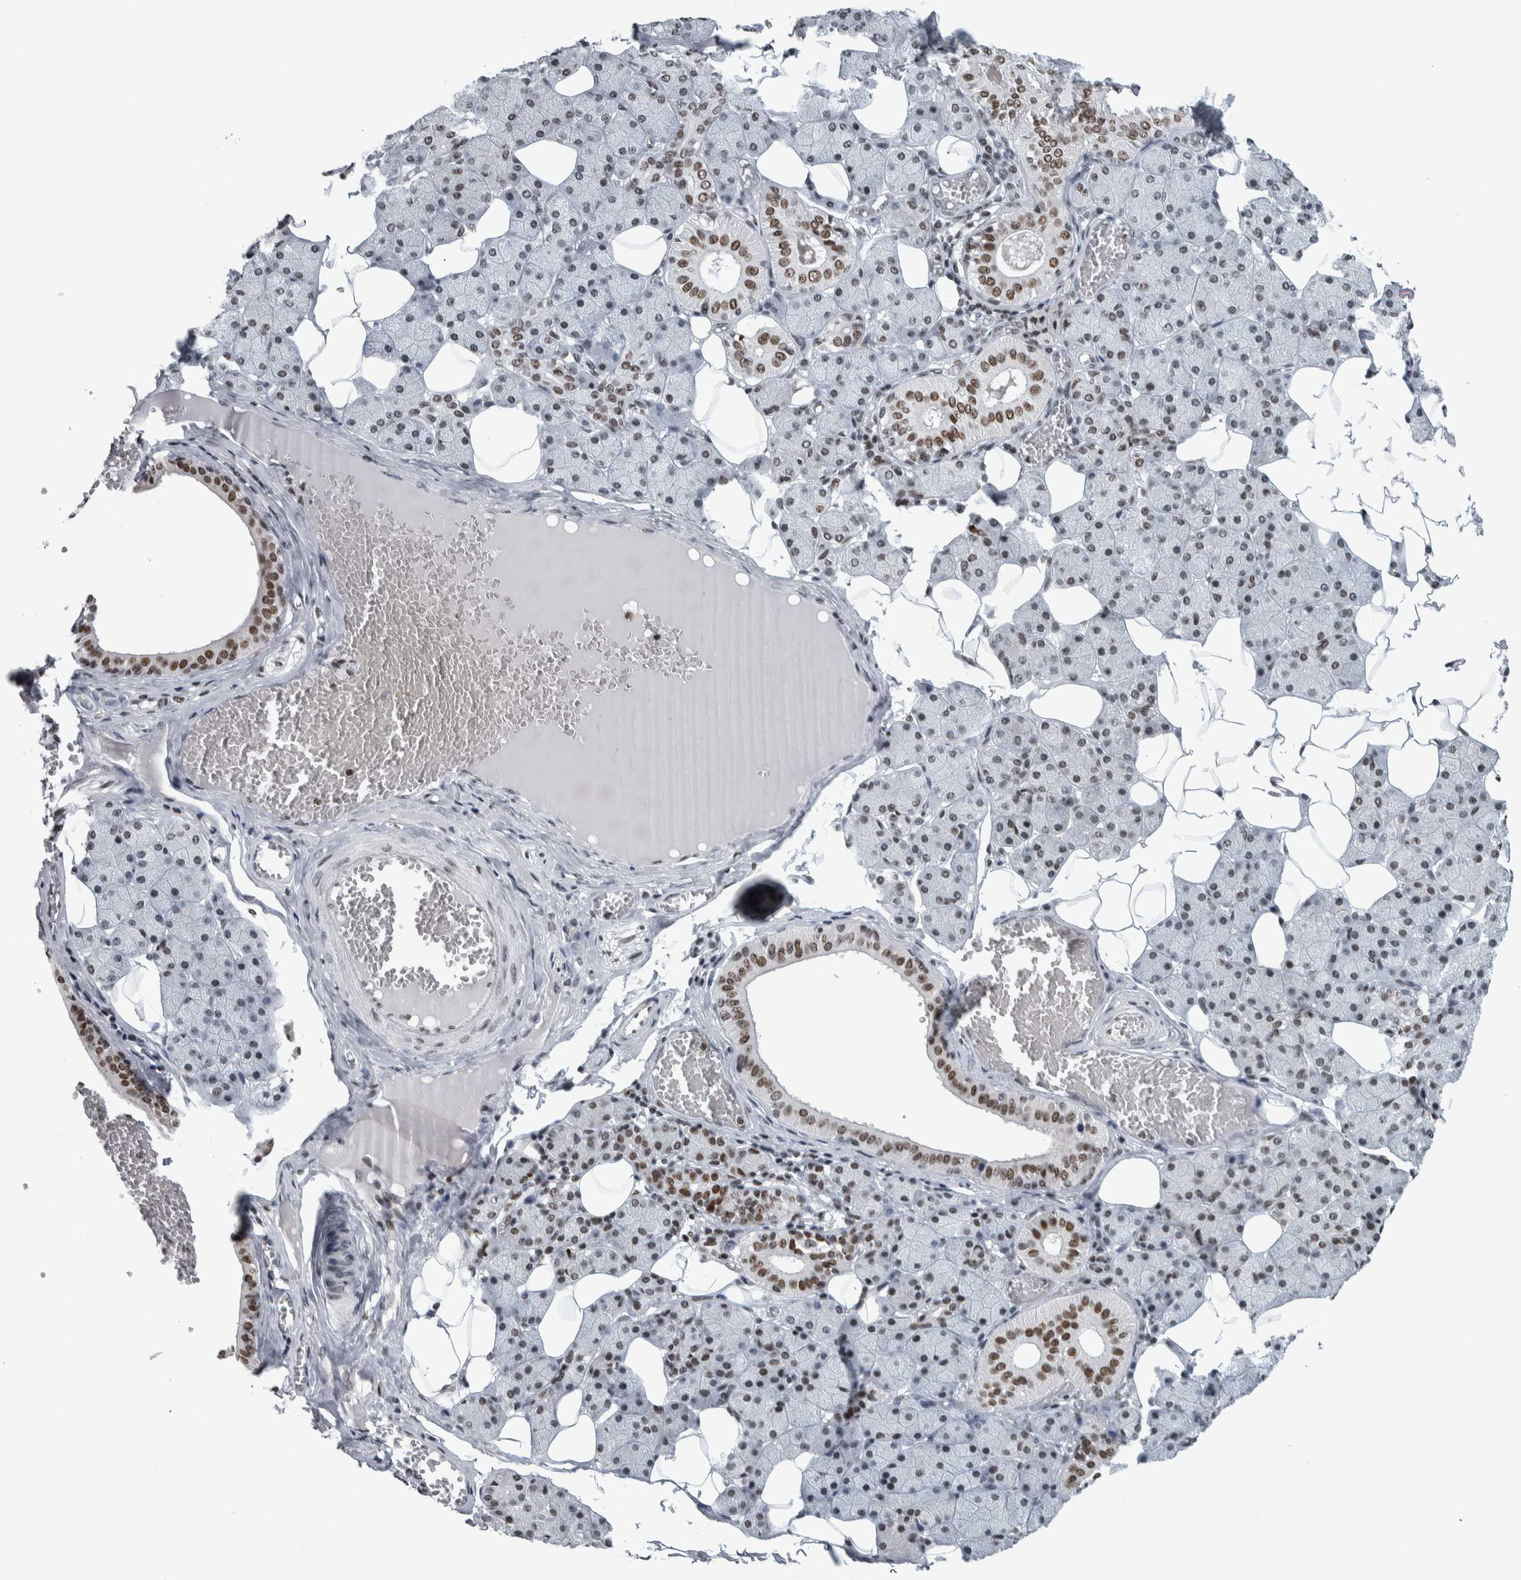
{"staining": {"intensity": "moderate", "quantity": "25%-75%", "location": "cytoplasmic/membranous,nuclear"}, "tissue": "salivary gland", "cell_type": "Glandular cells", "image_type": "normal", "snomed": [{"axis": "morphology", "description": "Normal tissue, NOS"}, {"axis": "topography", "description": "Salivary gland"}], "caption": "A brown stain shows moderate cytoplasmic/membranous,nuclear positivity of a protein in glandular cells of benign human salivary gland. (Brightfield microscopy of DAB IHC at high magnification).", "gene": "TOP2B", "patient": {"sex": "female", "age": 33}}